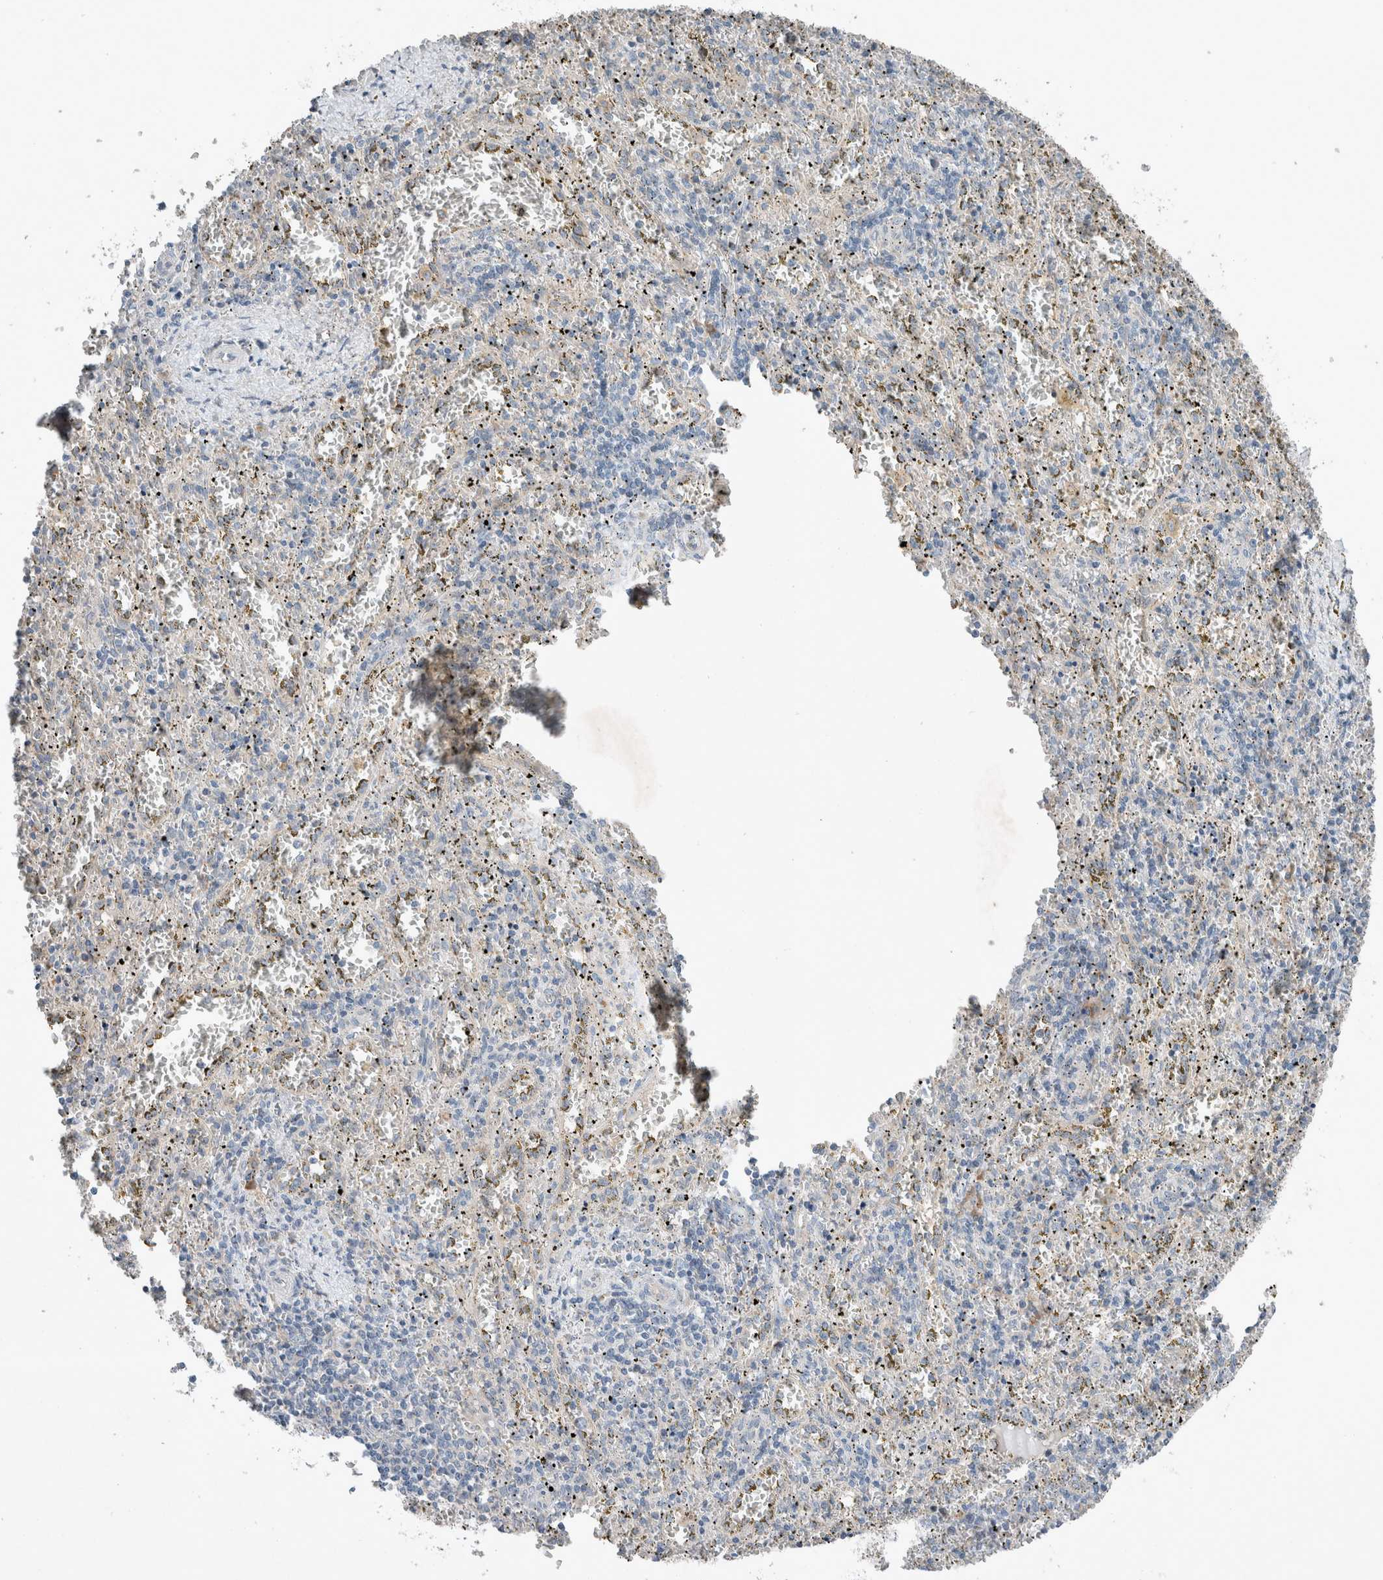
{"staining": {"intensity": "moderate", "quantity": "<25%", "location": "cytoplasmic/membranous"}, "tissue": "spleen", "cell_type": "Cells in red pulp", "image_type": "normal", "snomed": [{"axis": "morphology", "description": "Normal tissue, NOS"}, {"axis": "topography", "description": "Spleen"}], "caption": "Spleen stained with DAB (3,3'-diaminobenzidine) immunohistochemistry shows low levels of moderate cytoplasmic/membranous staining in approximately <25% of cells in red pulp. The protein of interest is shown in brown color, while the nuclei are stained blue.", "gene": "UGCG", "patient": {"sex": "male", "age": 11}}